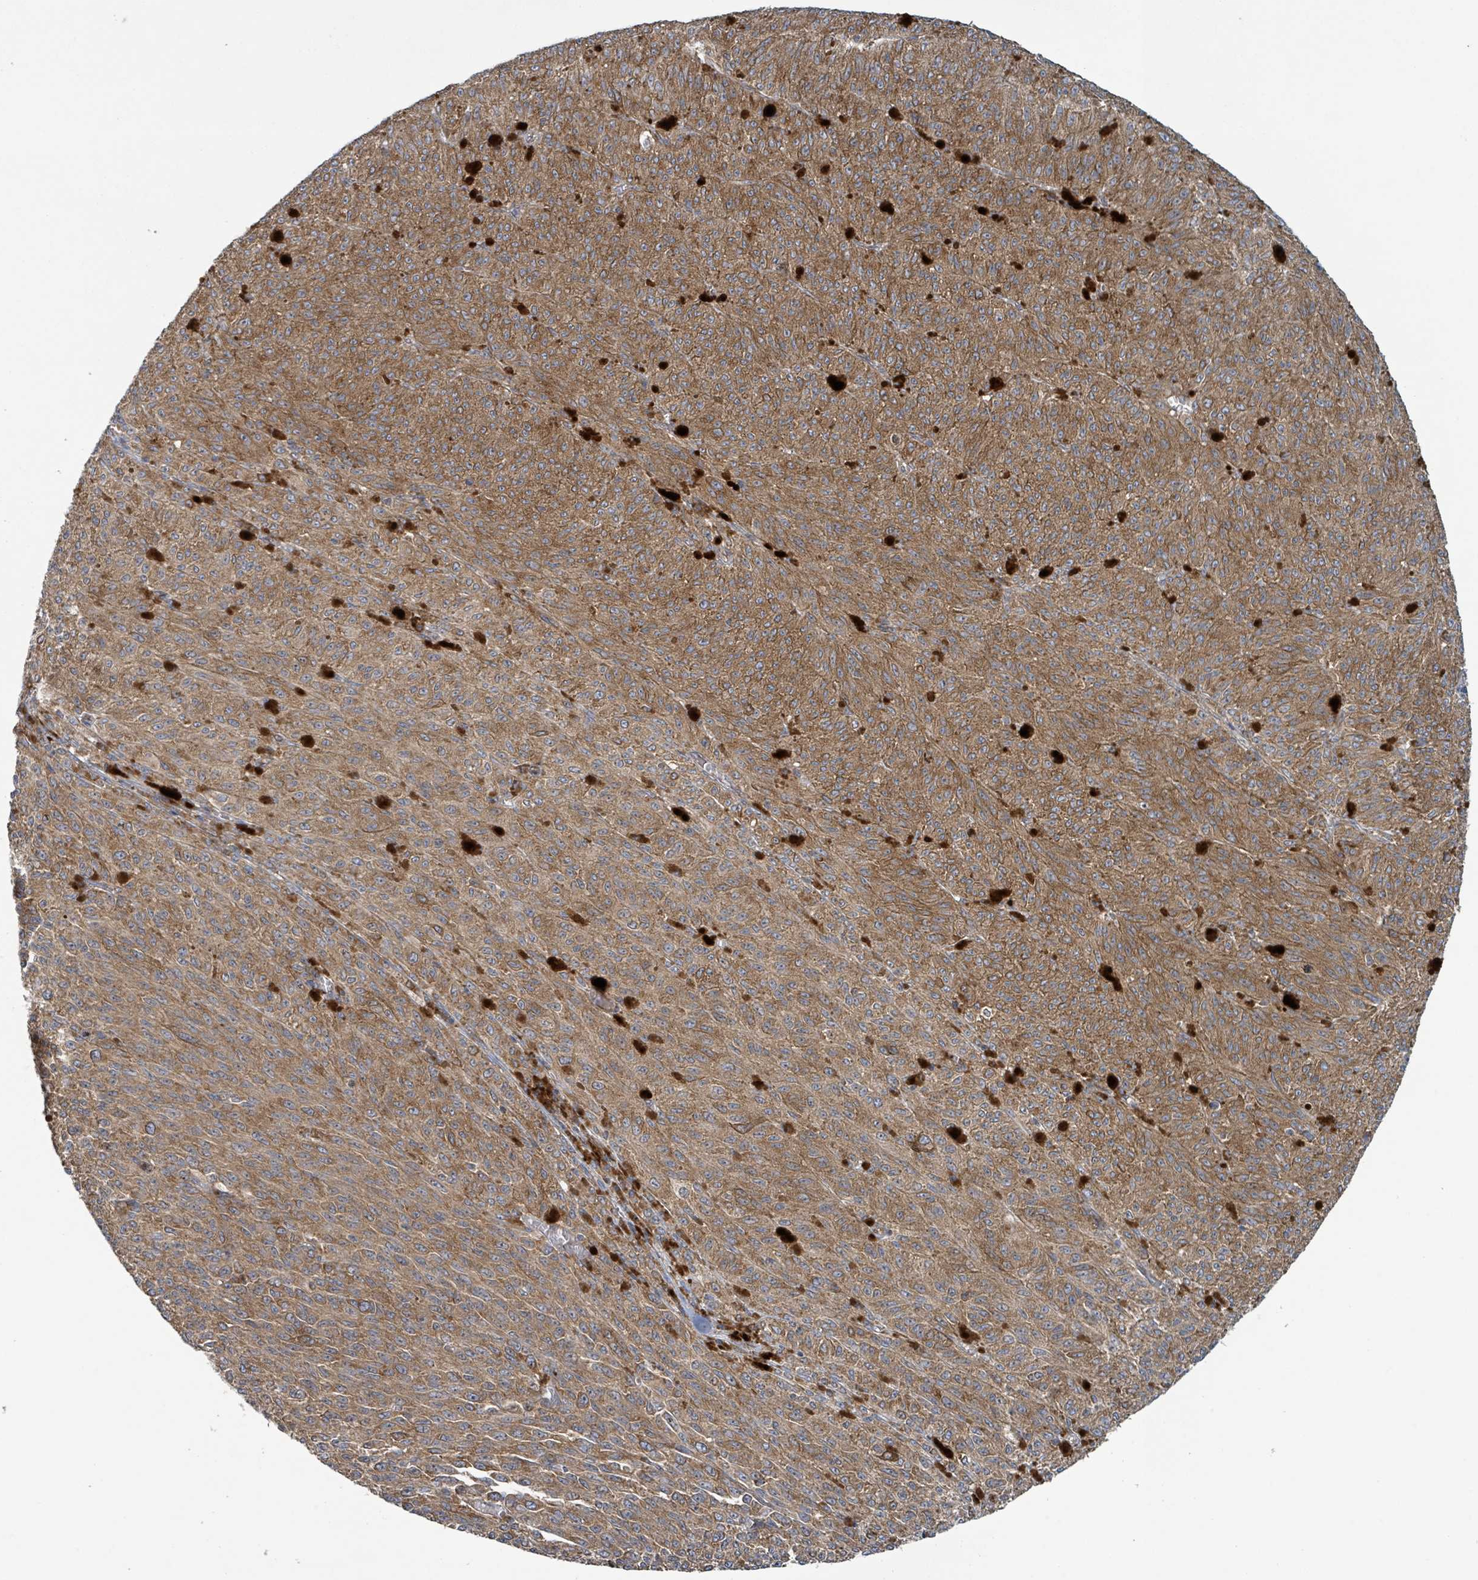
{"staining": {"intensity": "moderate", "quantity": ">75%", "location": "cytoplasmic/membranous"}, "tissue": "melanoma", "cell_type": "Tumor cells", "image_type": "cancer", "snomed": [{"axis": "morphology", "description": "Malignant melanoma, NOS"}, {"axis": "topography", "description": "Skin"}], "caption": "A histopathology image showing moderate cytoplasmic/membranous expression in about >75% of tumor cells in malignant melanoma, as visualized by brown immunohistochemical staining.", "gene": "OR51E1", "patient": {"sex": "female", "age": 52}}